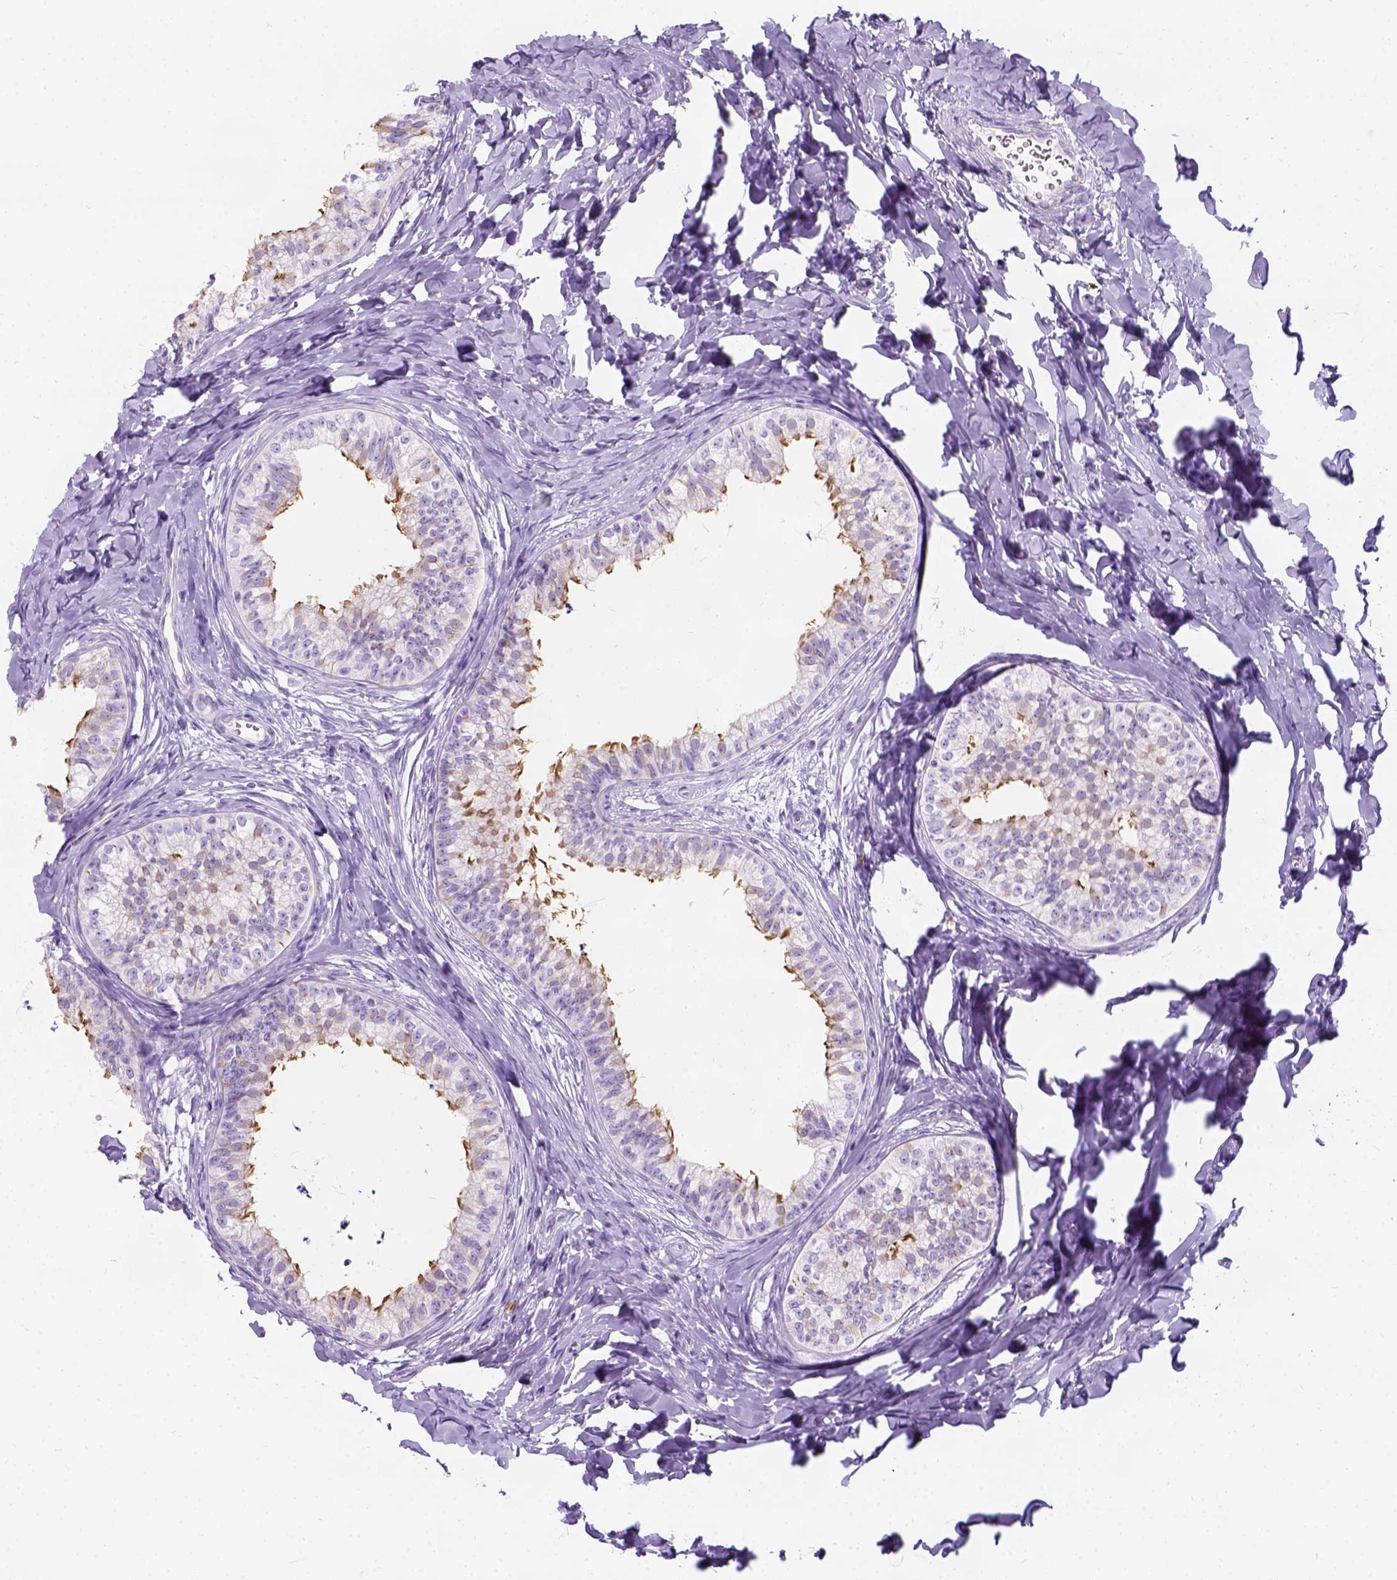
{"staining": {"intensity": "negative", "quantity": "none", "location": "none"}, "tissue": "epididymis", "cell_type": "Glandular cells", "image_type": "normal", "snomed": [{"axis": "morphology", "description": "Normal tissue, NOS"}, {"axis": "topography", "description": "Epididymis"}], "caption": "The image demonstrates no significant positivity in glandular cells of epididymis.", "gene": "C7orf57", "patient": {"sex": "male", "age": 24}}